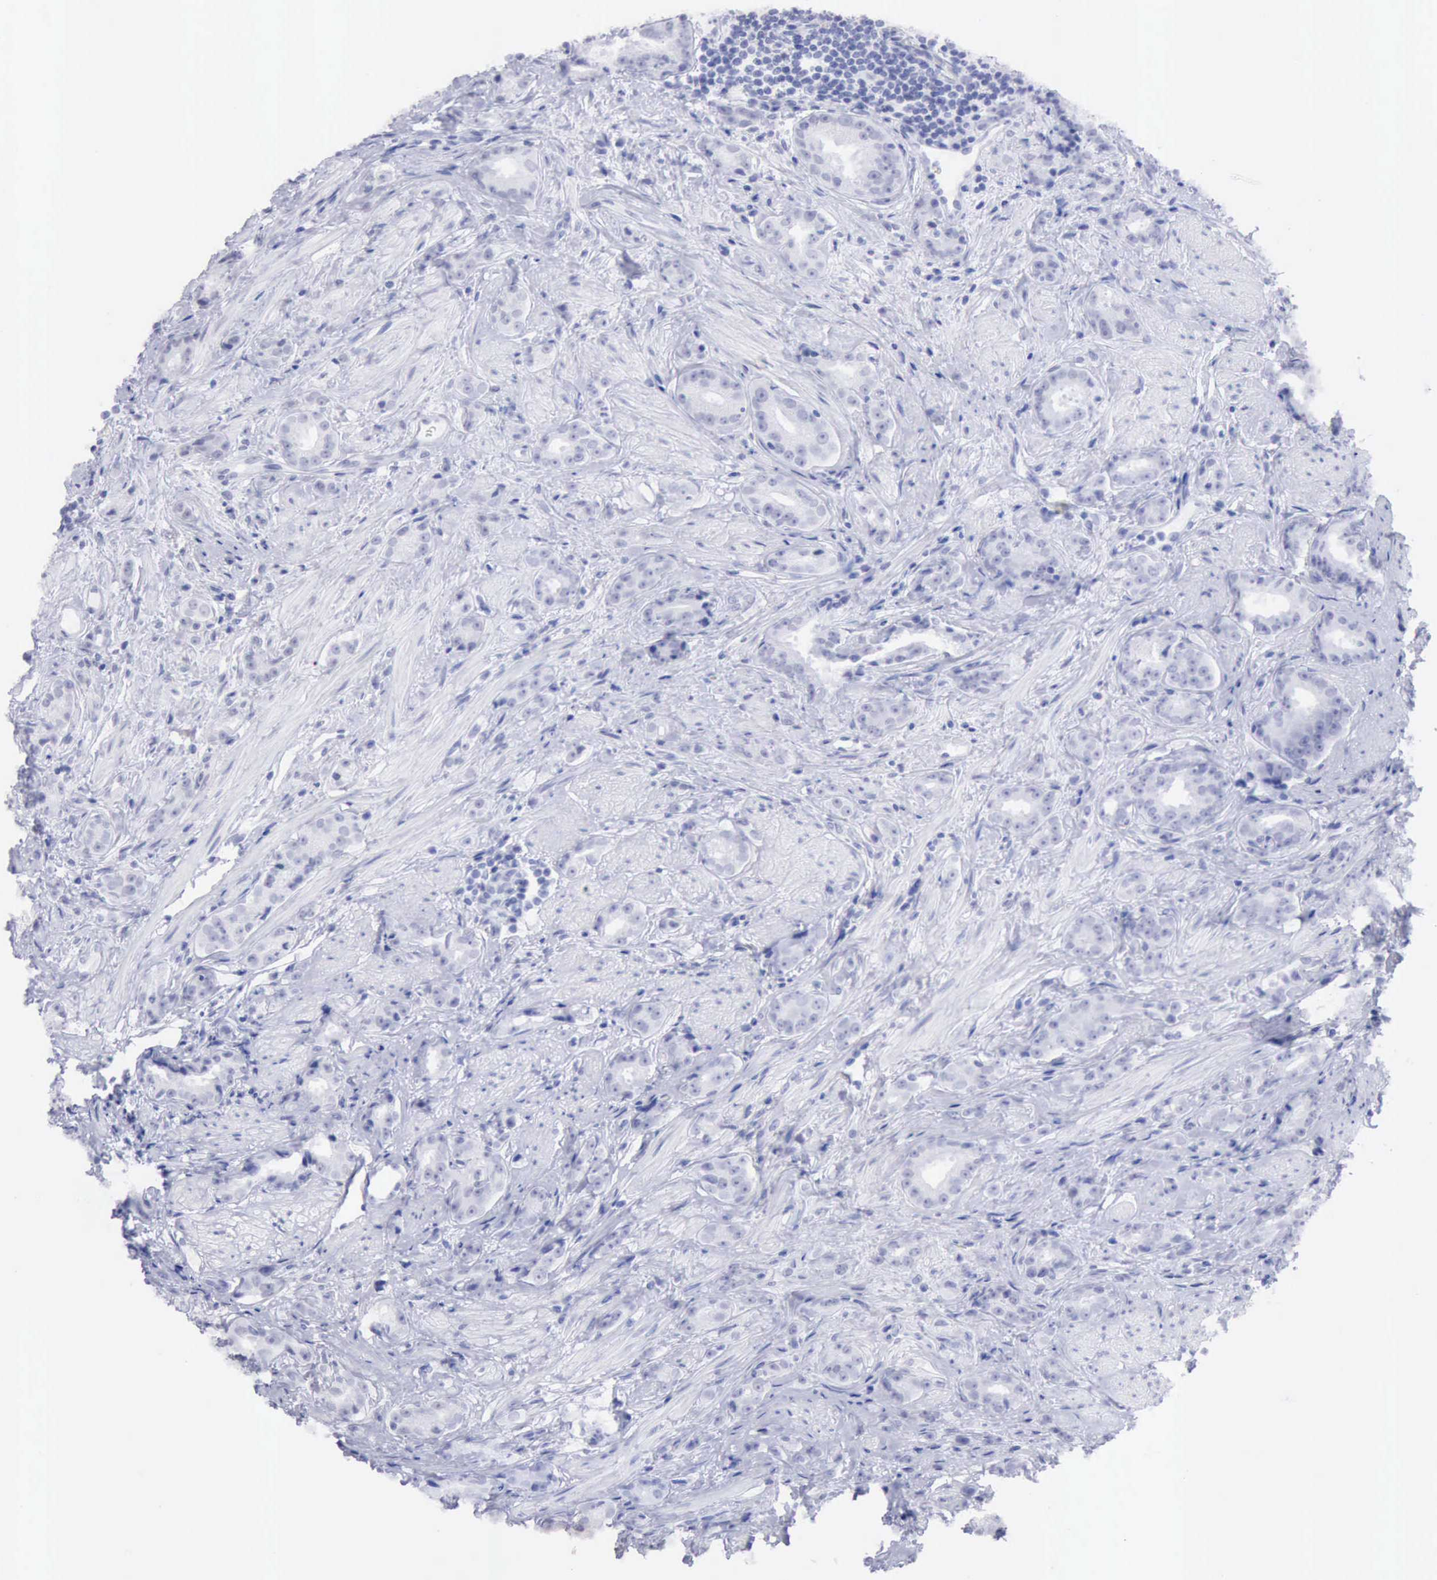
{"staining": {"intensity": "weak", "quantity": "25%-75%", "location": "nuclear"}, "tissue": "prostate cancer", "cell_type": "Tumor cells", "image_type": "cancer", "snomed": [{"axis": "morphology", "description": "Adenocarcinoma, Medium grade"}, {"axis": "topography", "description": "Prostate"}], "caption": "Protein expression analysis of medium-grade adenocarcinoma (prostate) reveals weak nuclear expression in about 25%-75% of tumor cells.", "gene": "TAF1", "patient": {"sex": "male", "age": 53}}